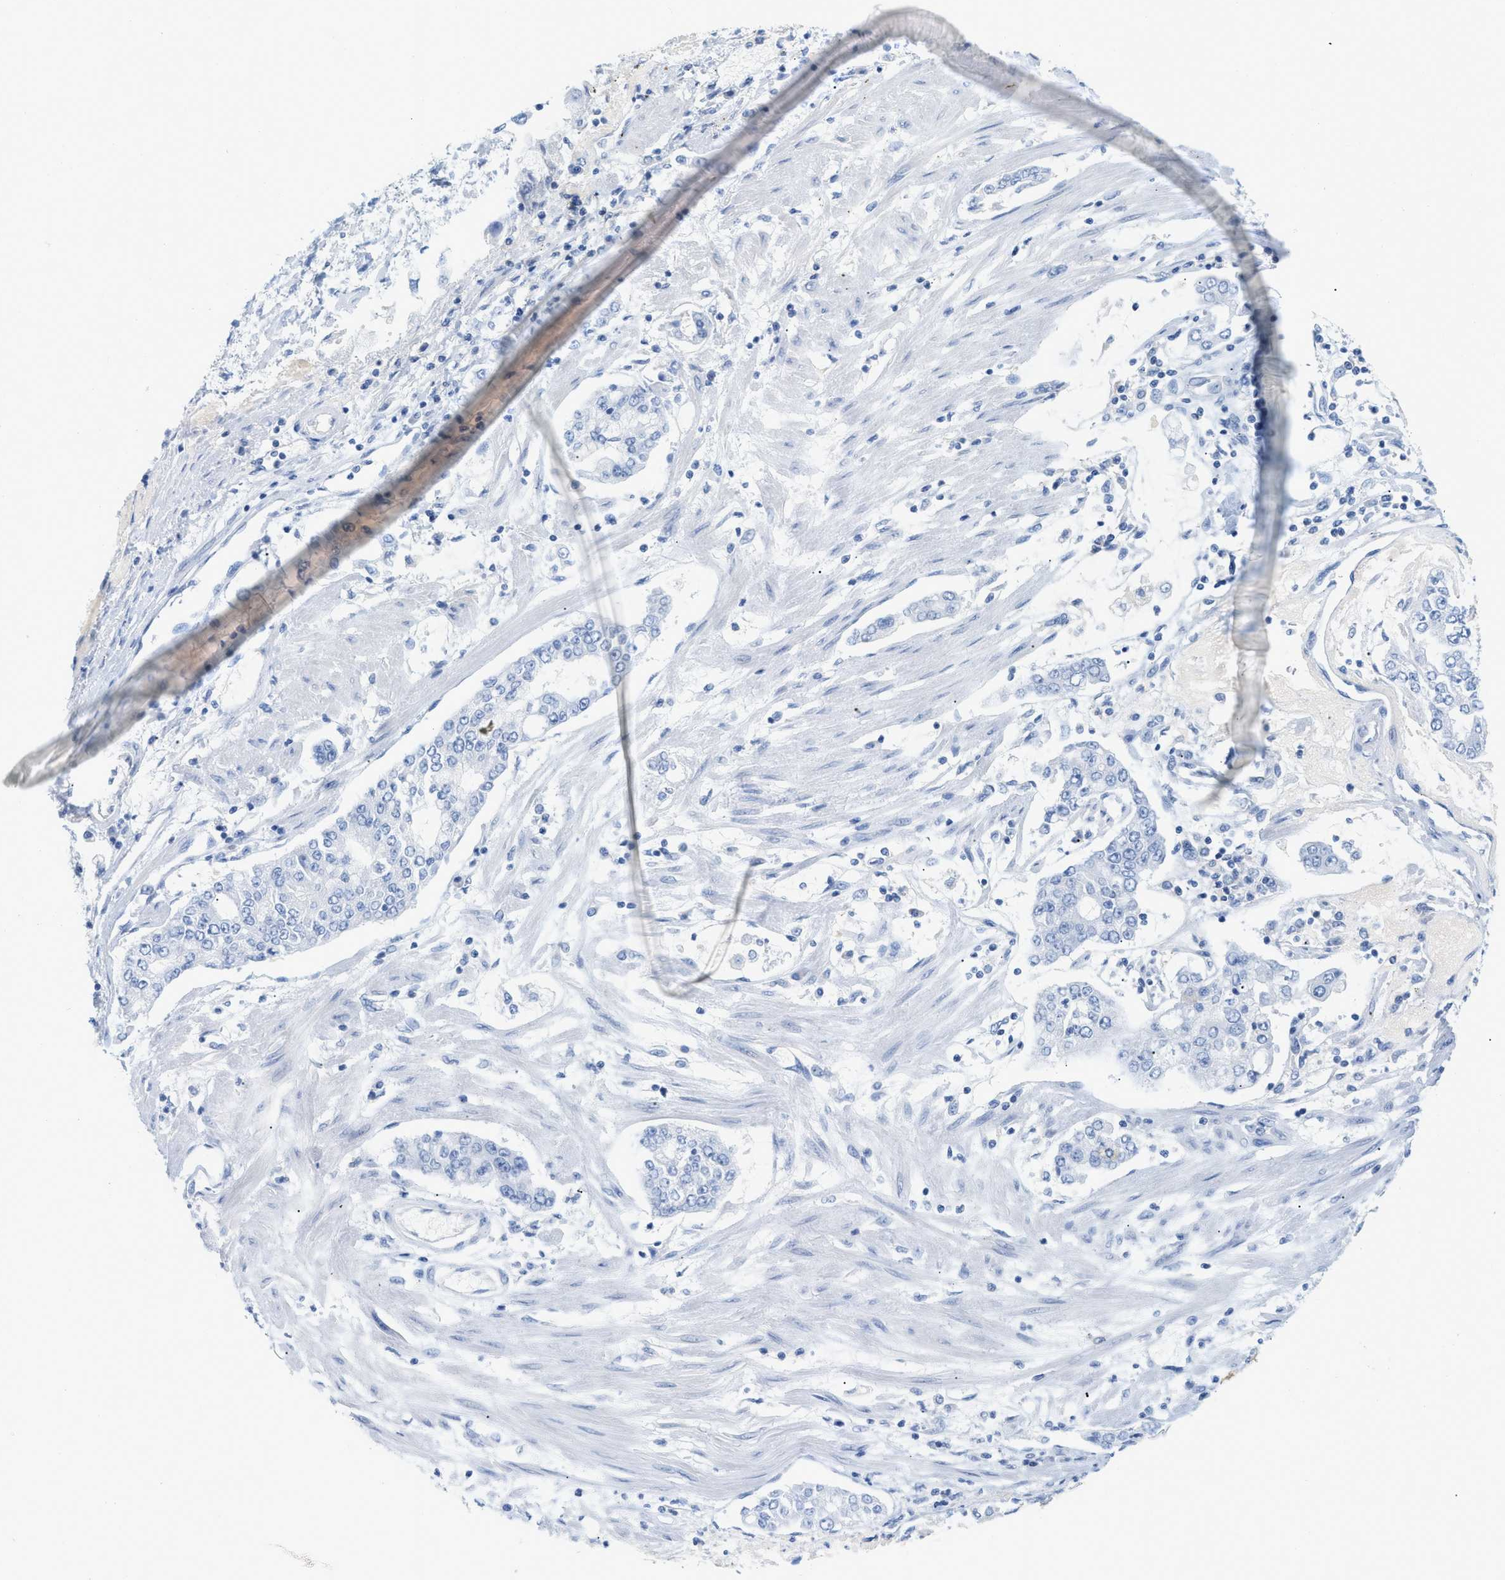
{"staining": {"intensity": "negative", "quantity": "none", "location": "none"}, "tissue": "stomach cancer", "cell_type": "Tumor cells", "image_type": "cancer", "snomed": [{"axis": "morphology", "description": "Adenocarcinoma, NOS"}, {"axis": "topography", "description": "Stomach"}], "caption": "Tumor cells are negative for brown protein staining in adenocarcinoma (stomach).", "gene": "PAPPA", "patient": {"sex": "male", "age": 76}}